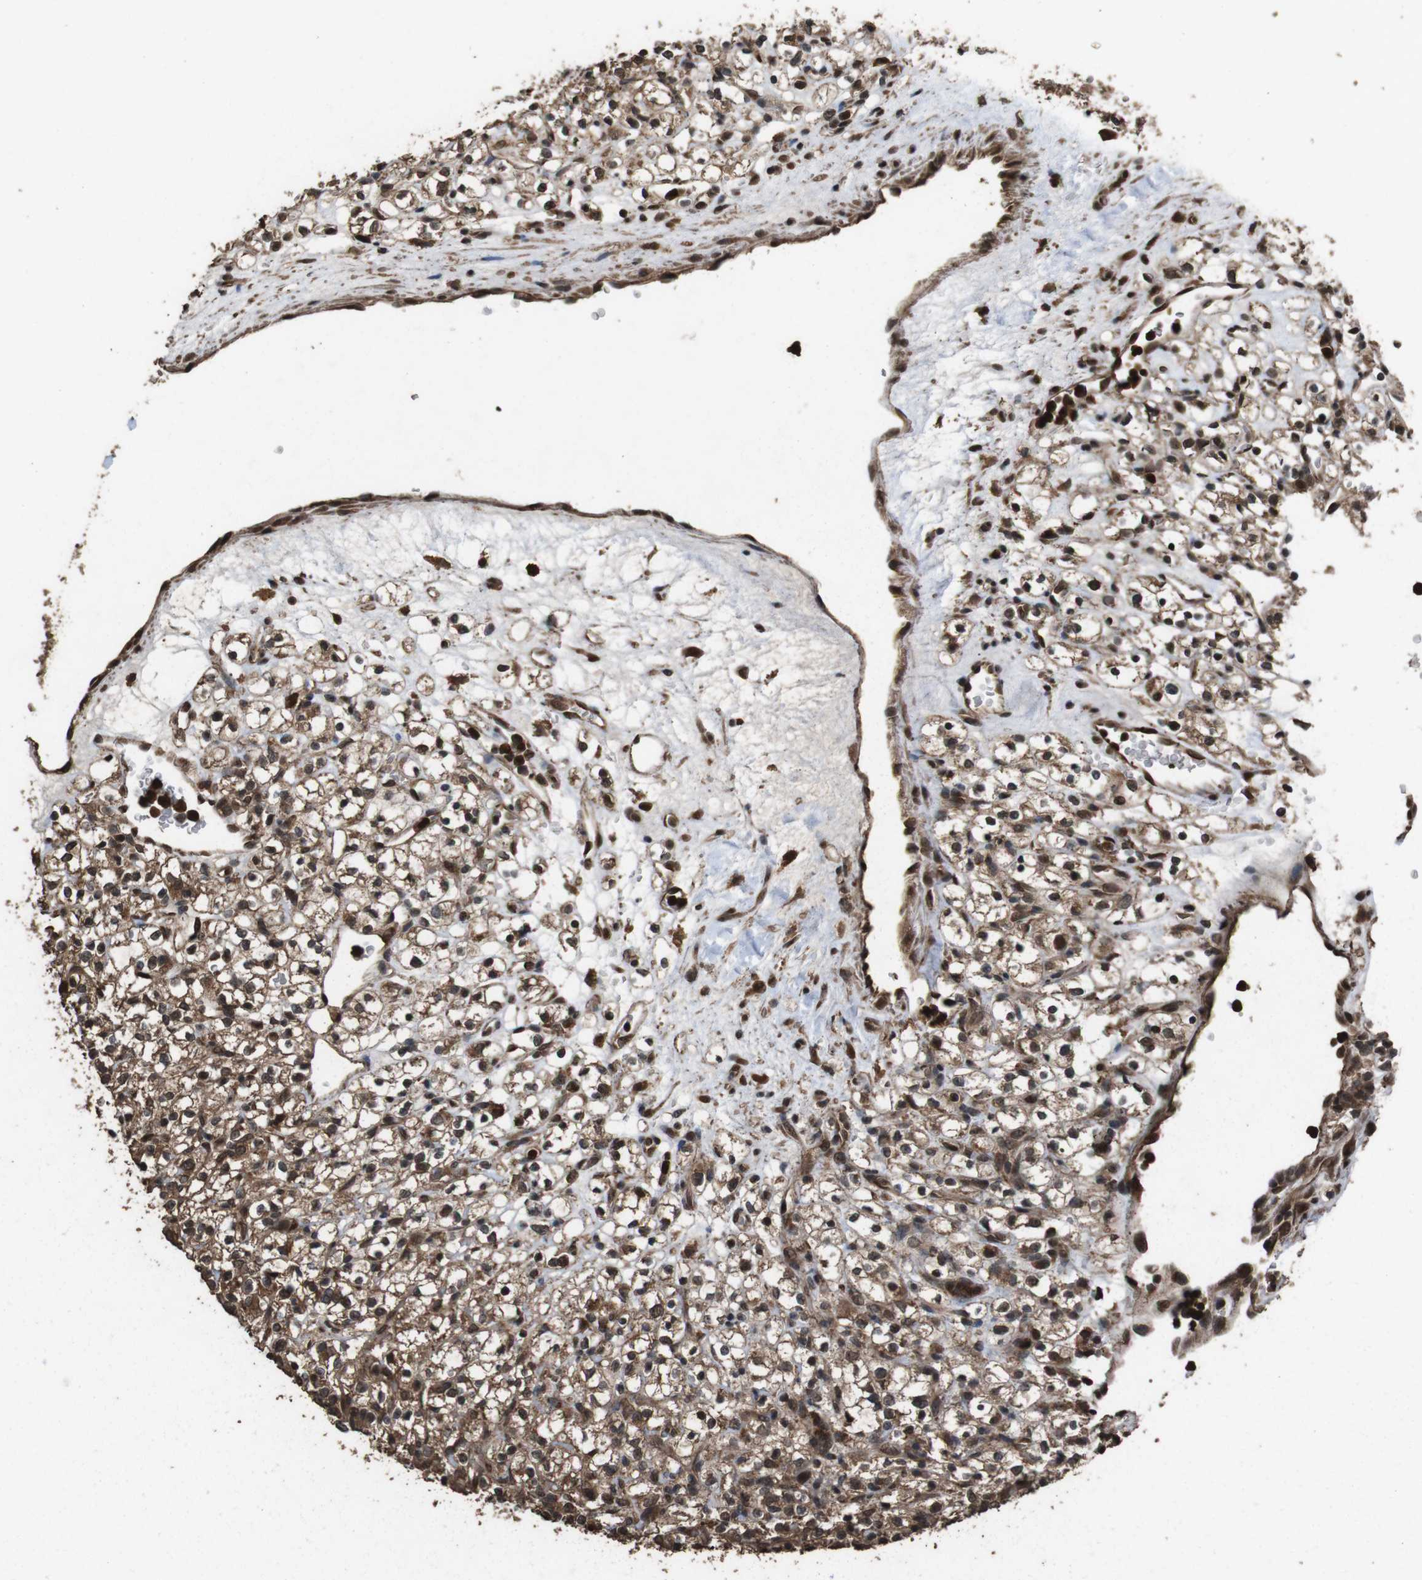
{"staining": {"intensity": "moderate", "quantity": ">75%", "location": "cytoplasmic/membranous"}, "tissue": "renal cancer", "cell_type": "Tumor cells", "image_type": "cancer", "snomed": [{"axis": "morphology", "description": "Normal tissue, NOS"}, {"axis": "morphology", "description": "Adenocarcinoma, NOS"}, {"axis": "topography", "description": "Kidney"}], "caption": "This is an image of immunohistochemistry staining of renal cancer (adenocarcinoma), which shows moderate expression in the cytoplasmic/membranous of tumor cells.", "gene": "RRAS2", "patient": {"sex": "female", "age": 72}}